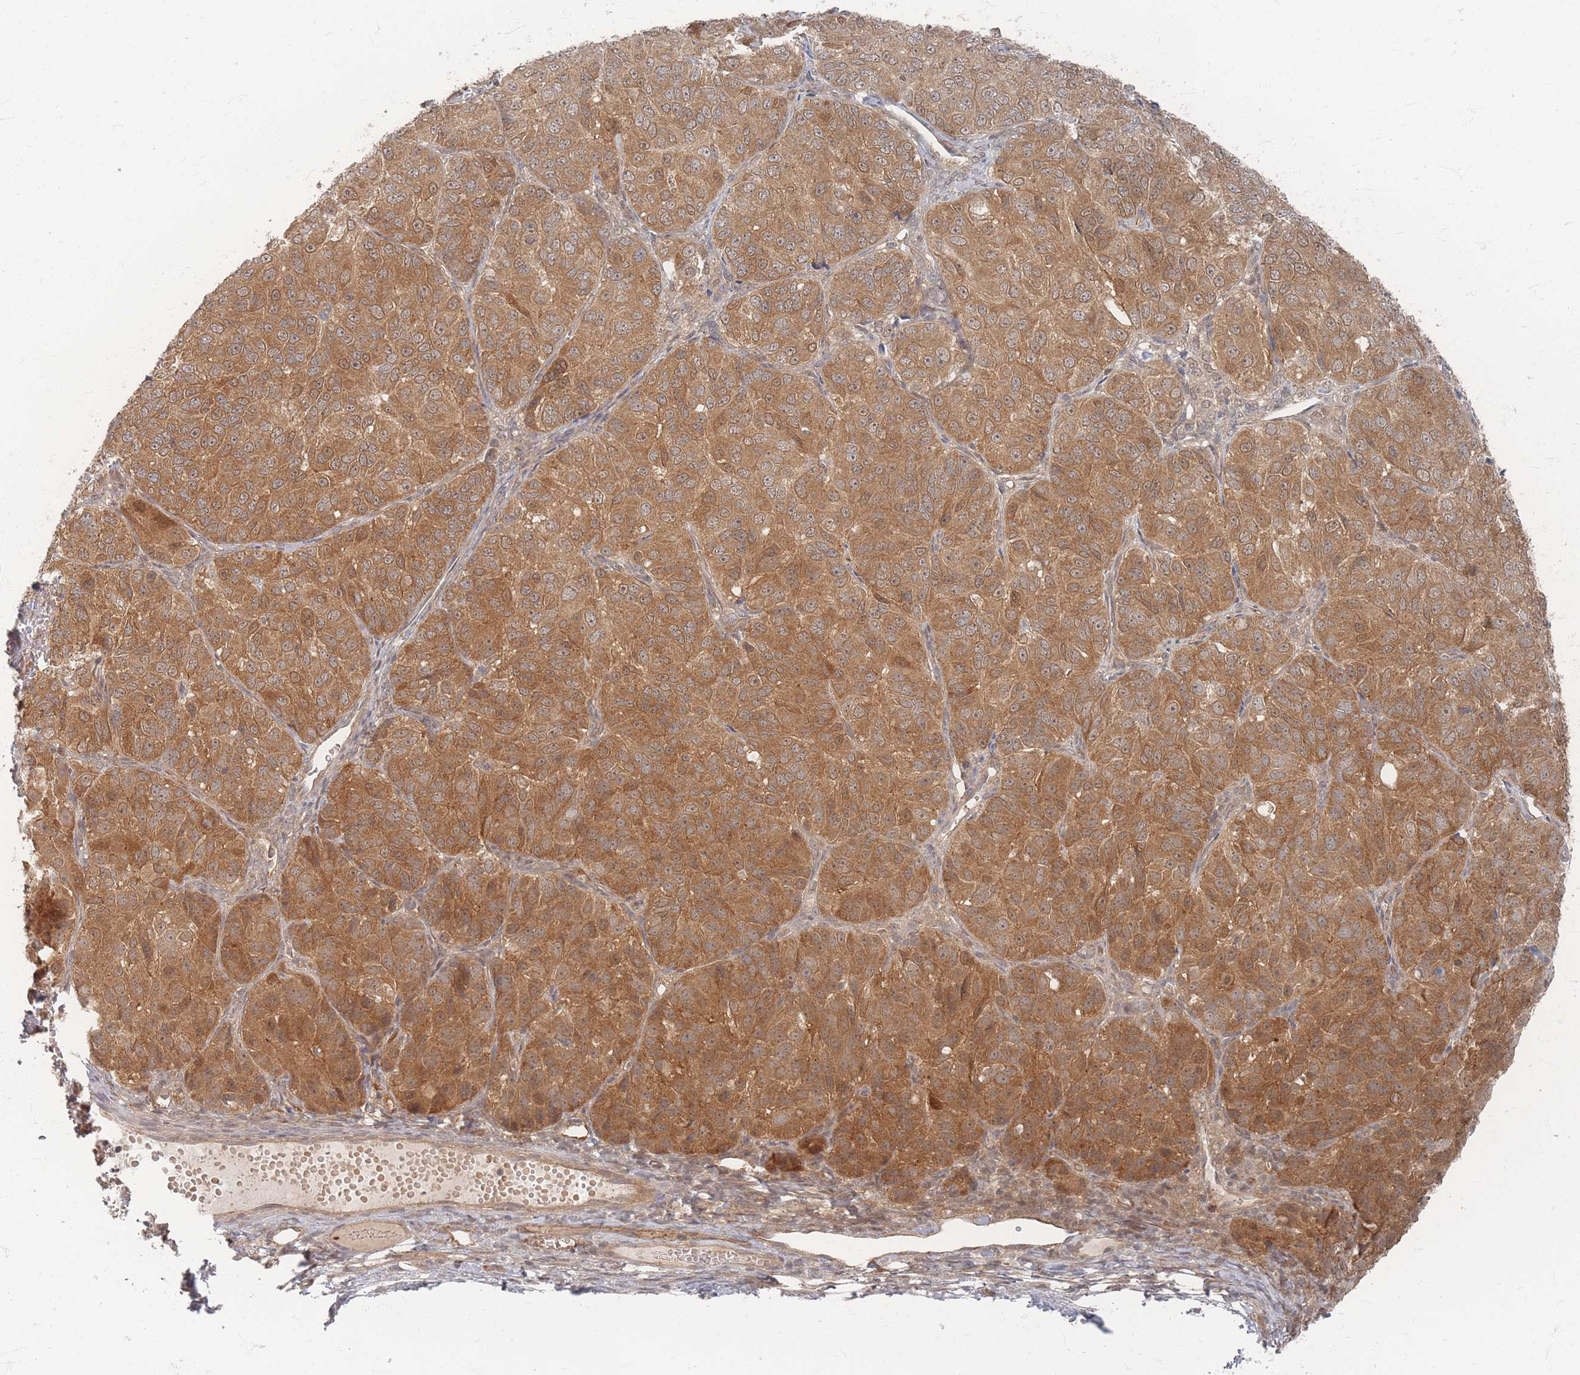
{"staining": {"intensity": "moderate", "quantity": ">75%", "location": "cytoplasmic/membranous"}, "tissue": "ovarian cancer", "cell_type": "Tumor cells", "image_type": "cancer", "snomed": [{"axis": "morphology", "description": "Carcinoma, endometroid"}, {"axis": "topography", "description": "Ovary"}], "caption": "Ovarian endometroid carcinoma stained for a protein (brown) reveals moderate cytoplasmic/membranous positive positivity in about >75% of tumor cells.", "gene": "PSMD9", "patient": {"sex": "female", "age": 51}}